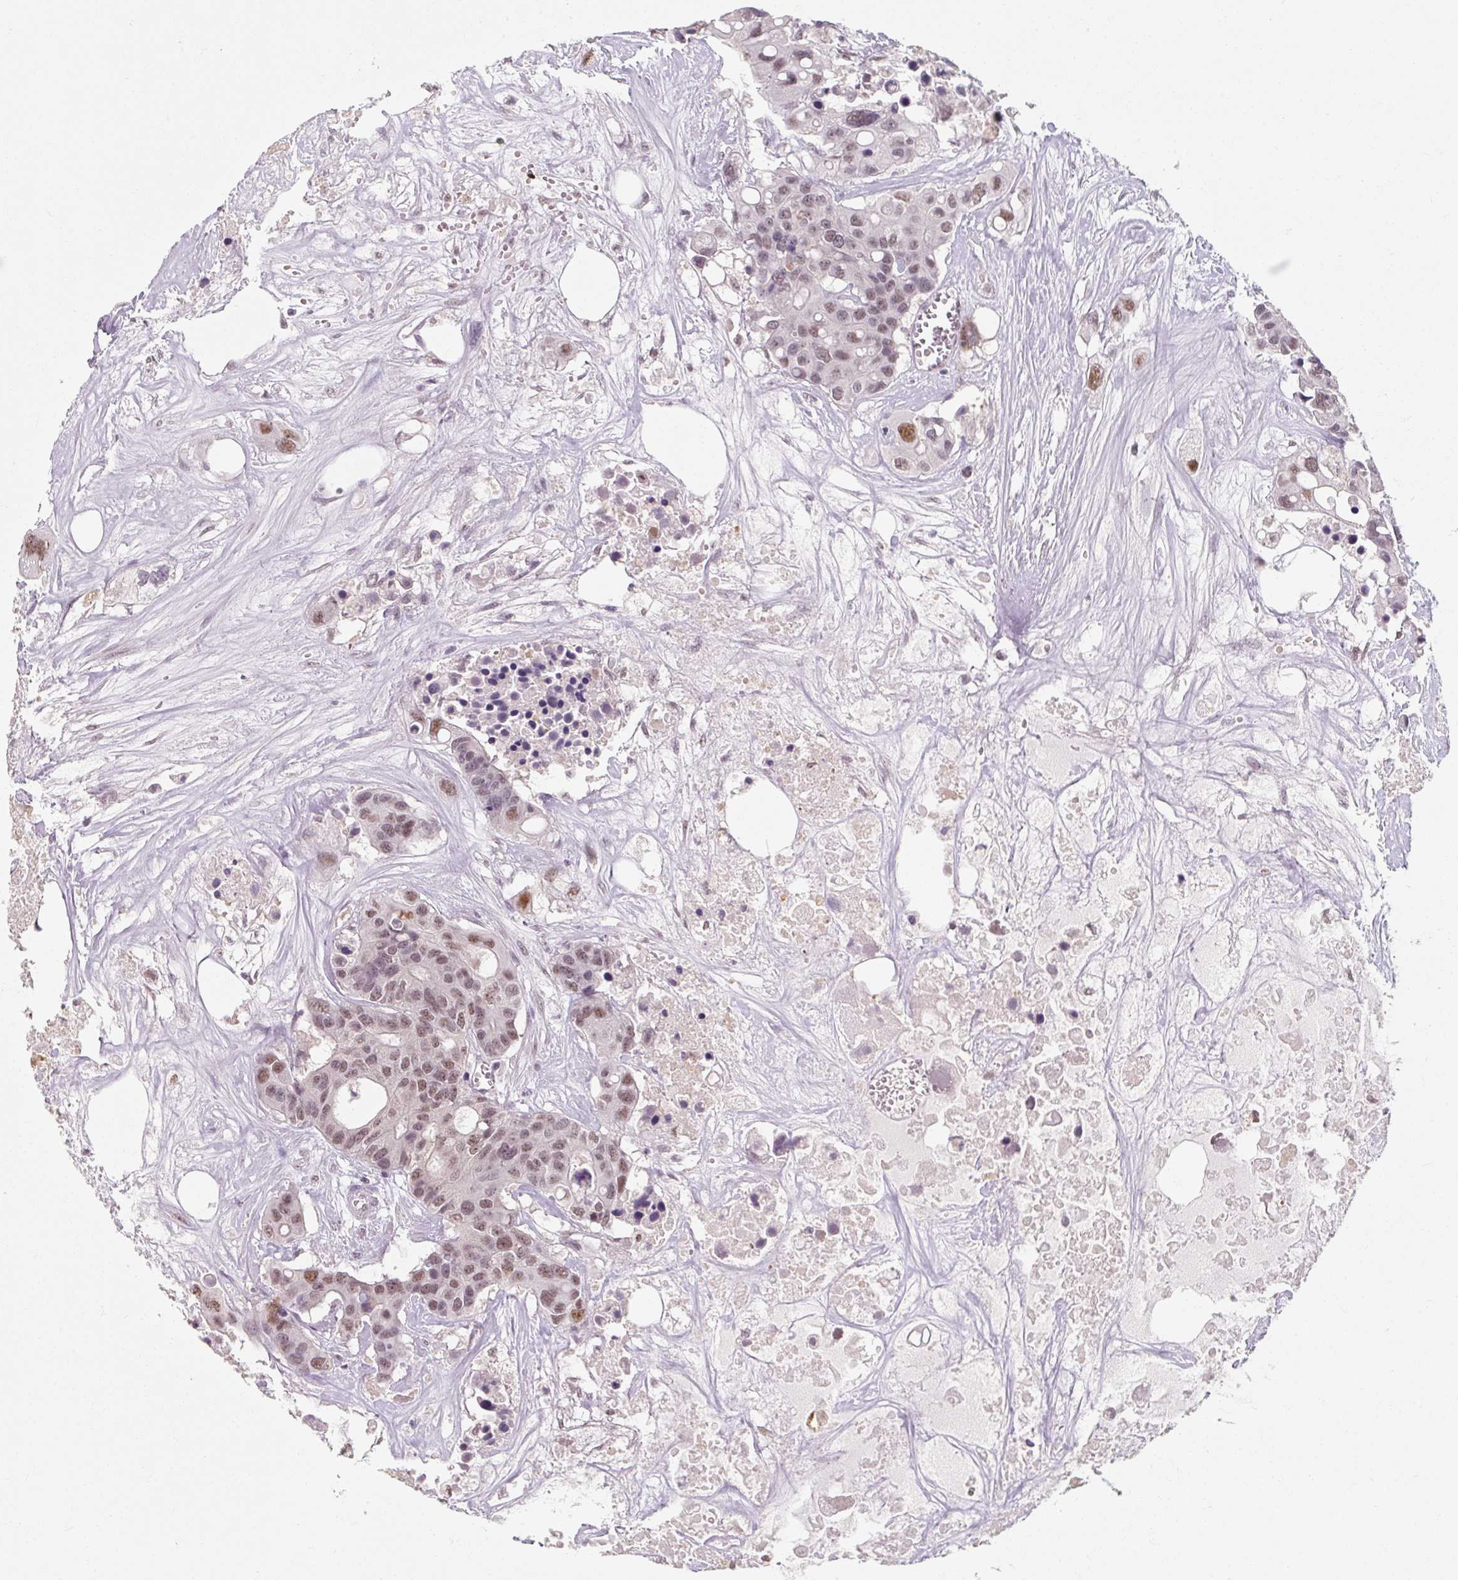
{"staining": {"intensity": "moderate", "quantity": ">75%", "location": "nuclear"}, "tissue": "colorectal cancer", "cell_type": "Tumor cells", "image_type": "cancer", "snomed": [{"axis": "morphology", "description": "Adenocarcinoma, NOS"}, {"axis": "topography", "description": "Colon"}], "caption": "Moderate nuclear protein expression is identified in about >75% of tumor cells in colorectal adenocarcinoma. (DAB = brown stain, brightfield microscopy at high magnification).", "gene": "ZFTRAF1", "patient": {"sex": "male", "age": 77}}